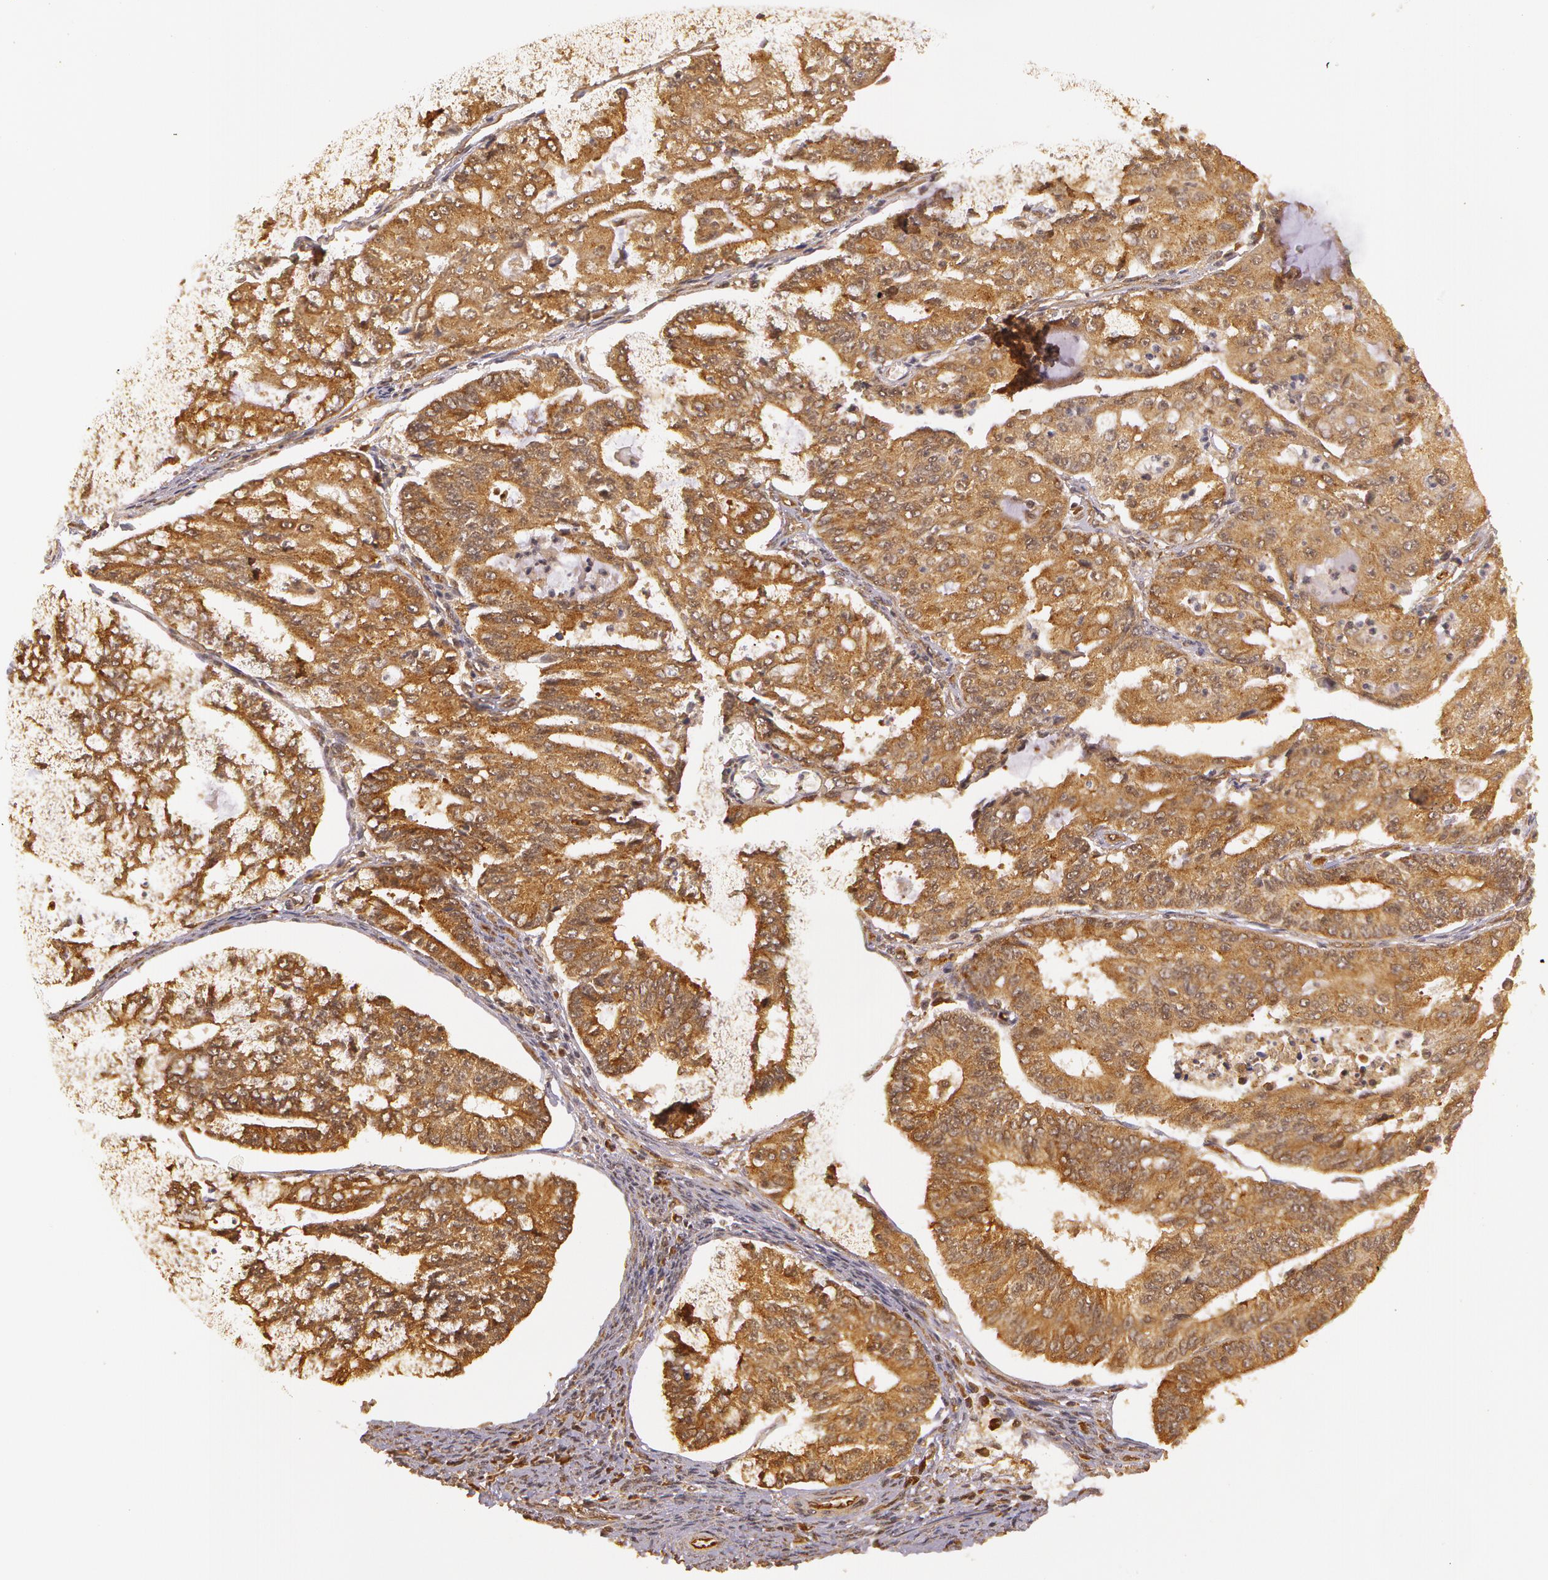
{"staining": {"intensity": "moderate", "quantity": ">75%", "location": "cytoplasmic/membranous"}, "tissue": "endometrial cancer", "cell_type": "Tumor cells", "image_type": "cancer", "snomed": [{"axis": "morphology", "description": "Adenocarcinoma, NOS"}, {"axis": "topography", "description": "Endometrium"}], "caption": "Immunohistochemistry (DAB) staining of endometrial adenocarcinoma exhibits moderate cytoplasmic/membranous protein staining in about >75% of tumor cells.", "gene": "ASCC2", "patient": {"sex": "female", "age": 56}}